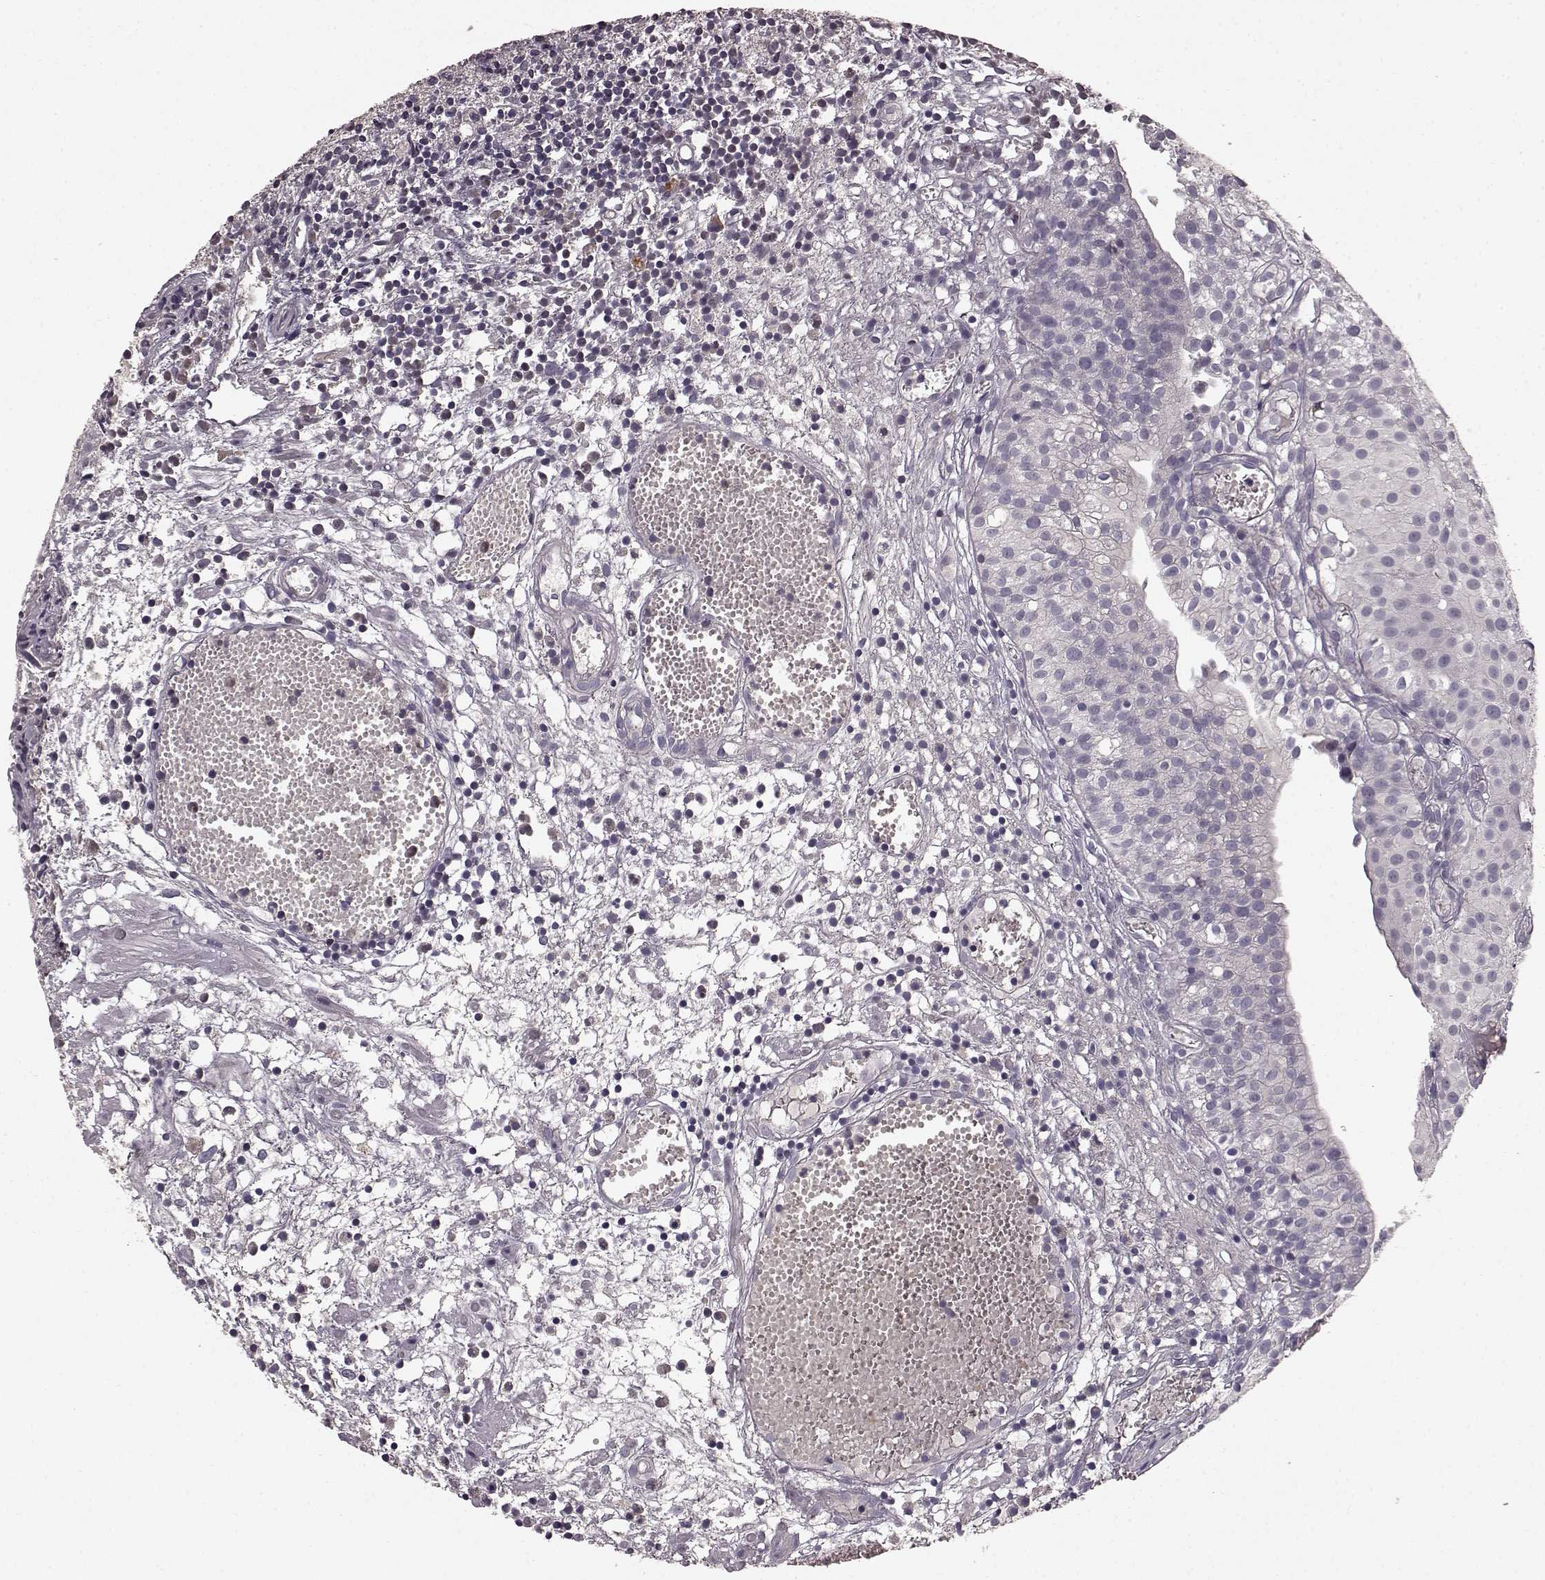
{"staining": {"intensity": "negative", "quantity": "none", "location": "none"}, "tissue": "urothelial cancer", "cell_type": "Tumor cells", "image_type": "cancer", "snomed": [{"axis": "morphology", "description": "Urothelial carcinoma, Low grade"}, {"axis": "topography", "description": "Urinary bladder"}], "caption": "Urothelial cancer was stained to show a protein in brown. There is no significant staining in tumor cells.", "gene": "SLC22A18", "patient": {"sex": "male", "age": 79}}